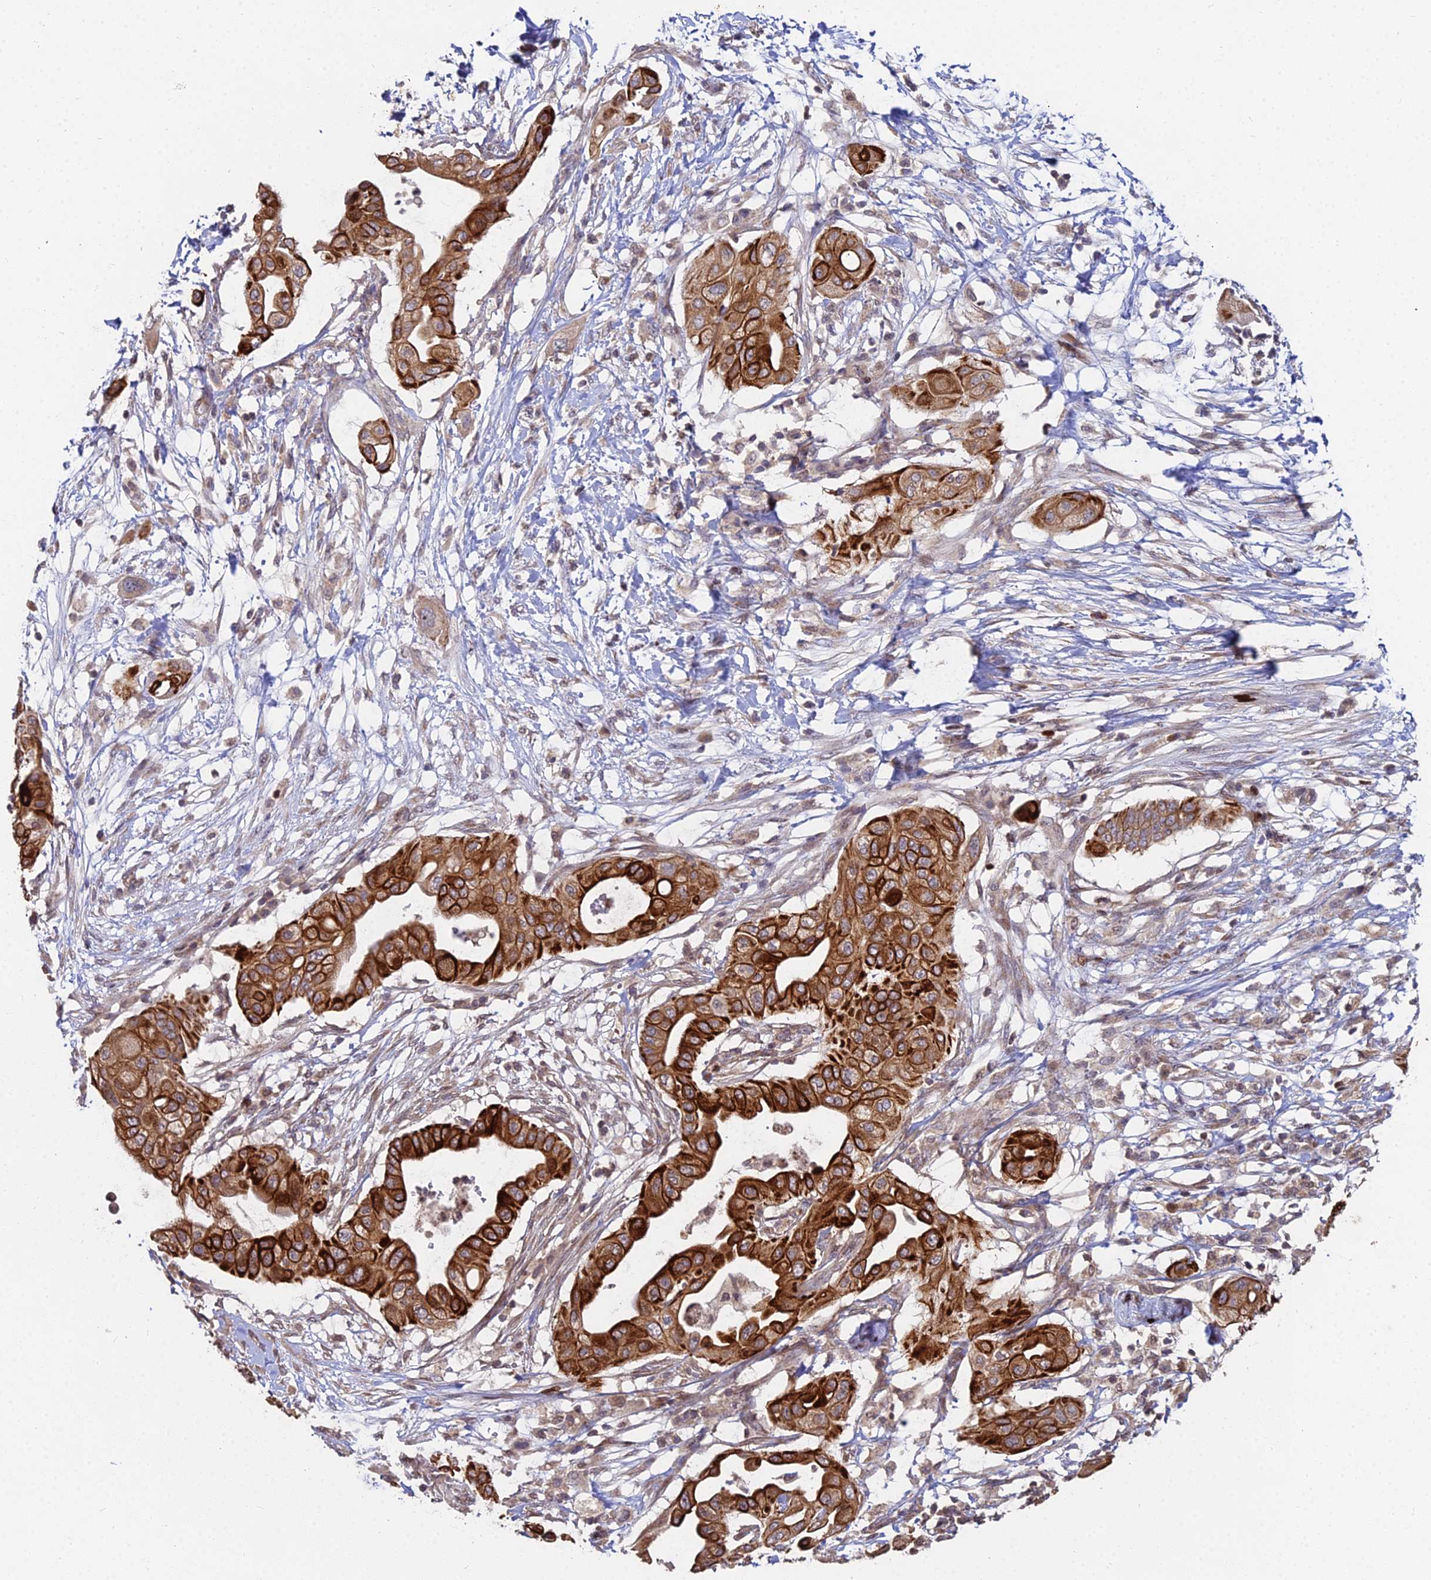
{"staining": {"intensity": "strong", "quantity": ">75%", "location": "cytoplasmic/membranous"}, "tissue": "pancreatic cancer", "cell_type": "Tumor cells", "image_type": "cancer", "snomed": [{"axis": "morphology", "description": "Adenocarcinoma, NOS"}, {"axis": "topography", "description": "Pancreas"}], "caption": "Immunohistochemistry (DAB (3,3'-diaminobenzidine)) staining of human pancreatic cancer (adenocarcinoma) exhibits strong cytoplasmic/membranous protein expression in approximately >75% of tumor cells.", "gene": "RBMS2", "patient": {"sex": "male", "age": 68}}